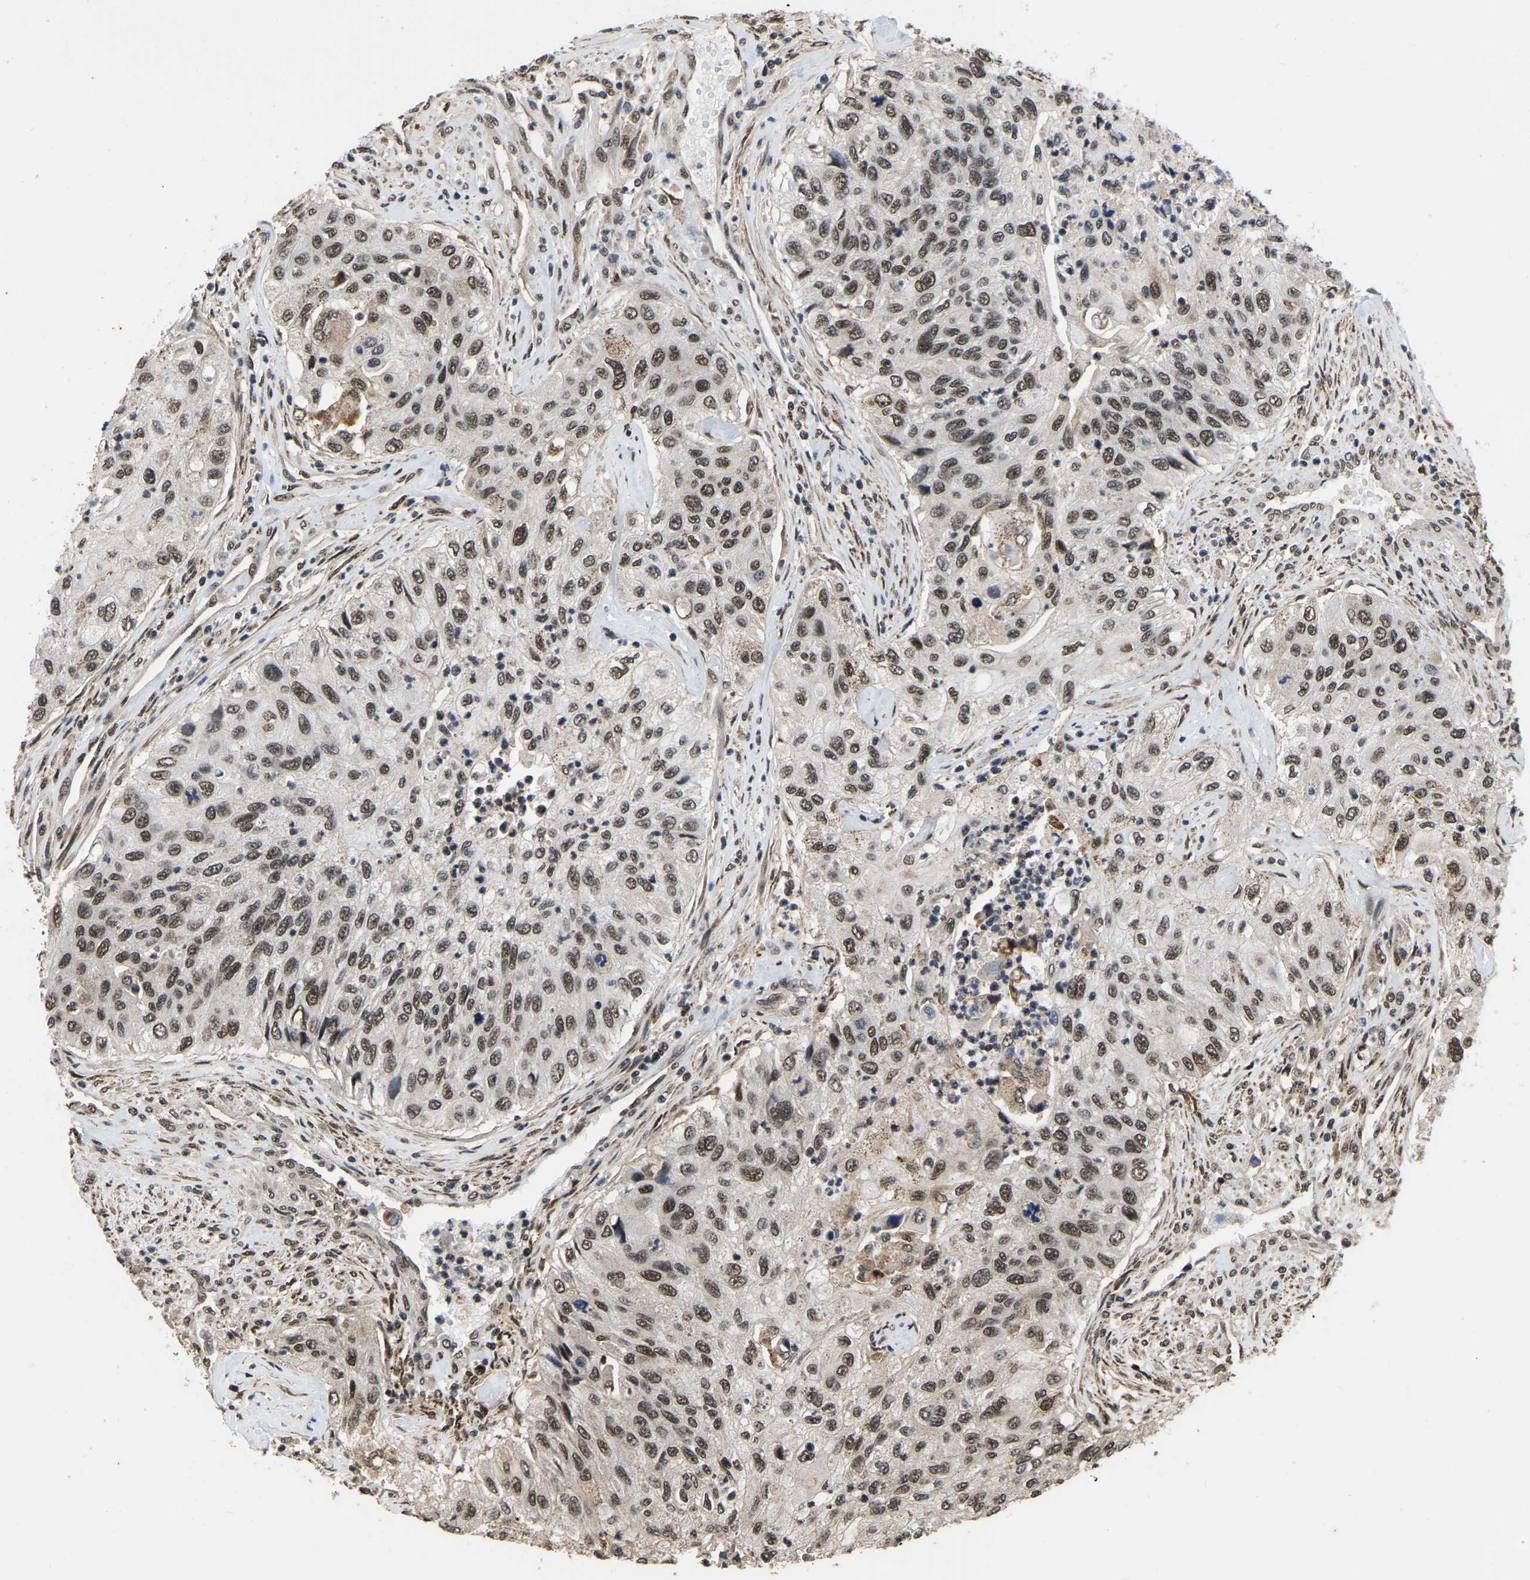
{"staining": {"intensity": "moderate", "quantity": ">75%", "location": "nuclear"}, "tissue": "urothelial cancer", "cell_type": "Tumor cells", "image_type": "cancer", "snomed": [{"axis": "morphology", "description": "Urothelial carcinoma, High grade"}, {"axis": "topography", "description": "Urinary bladder"}], "caption": "Protein expression by immunohistochemistry (IHC) shows moderate nuclear expression in about >75% of tumor cells in urothelial cancer.", "gene": "CIAO1", "patient": {"sex": "female", "age": 60}}